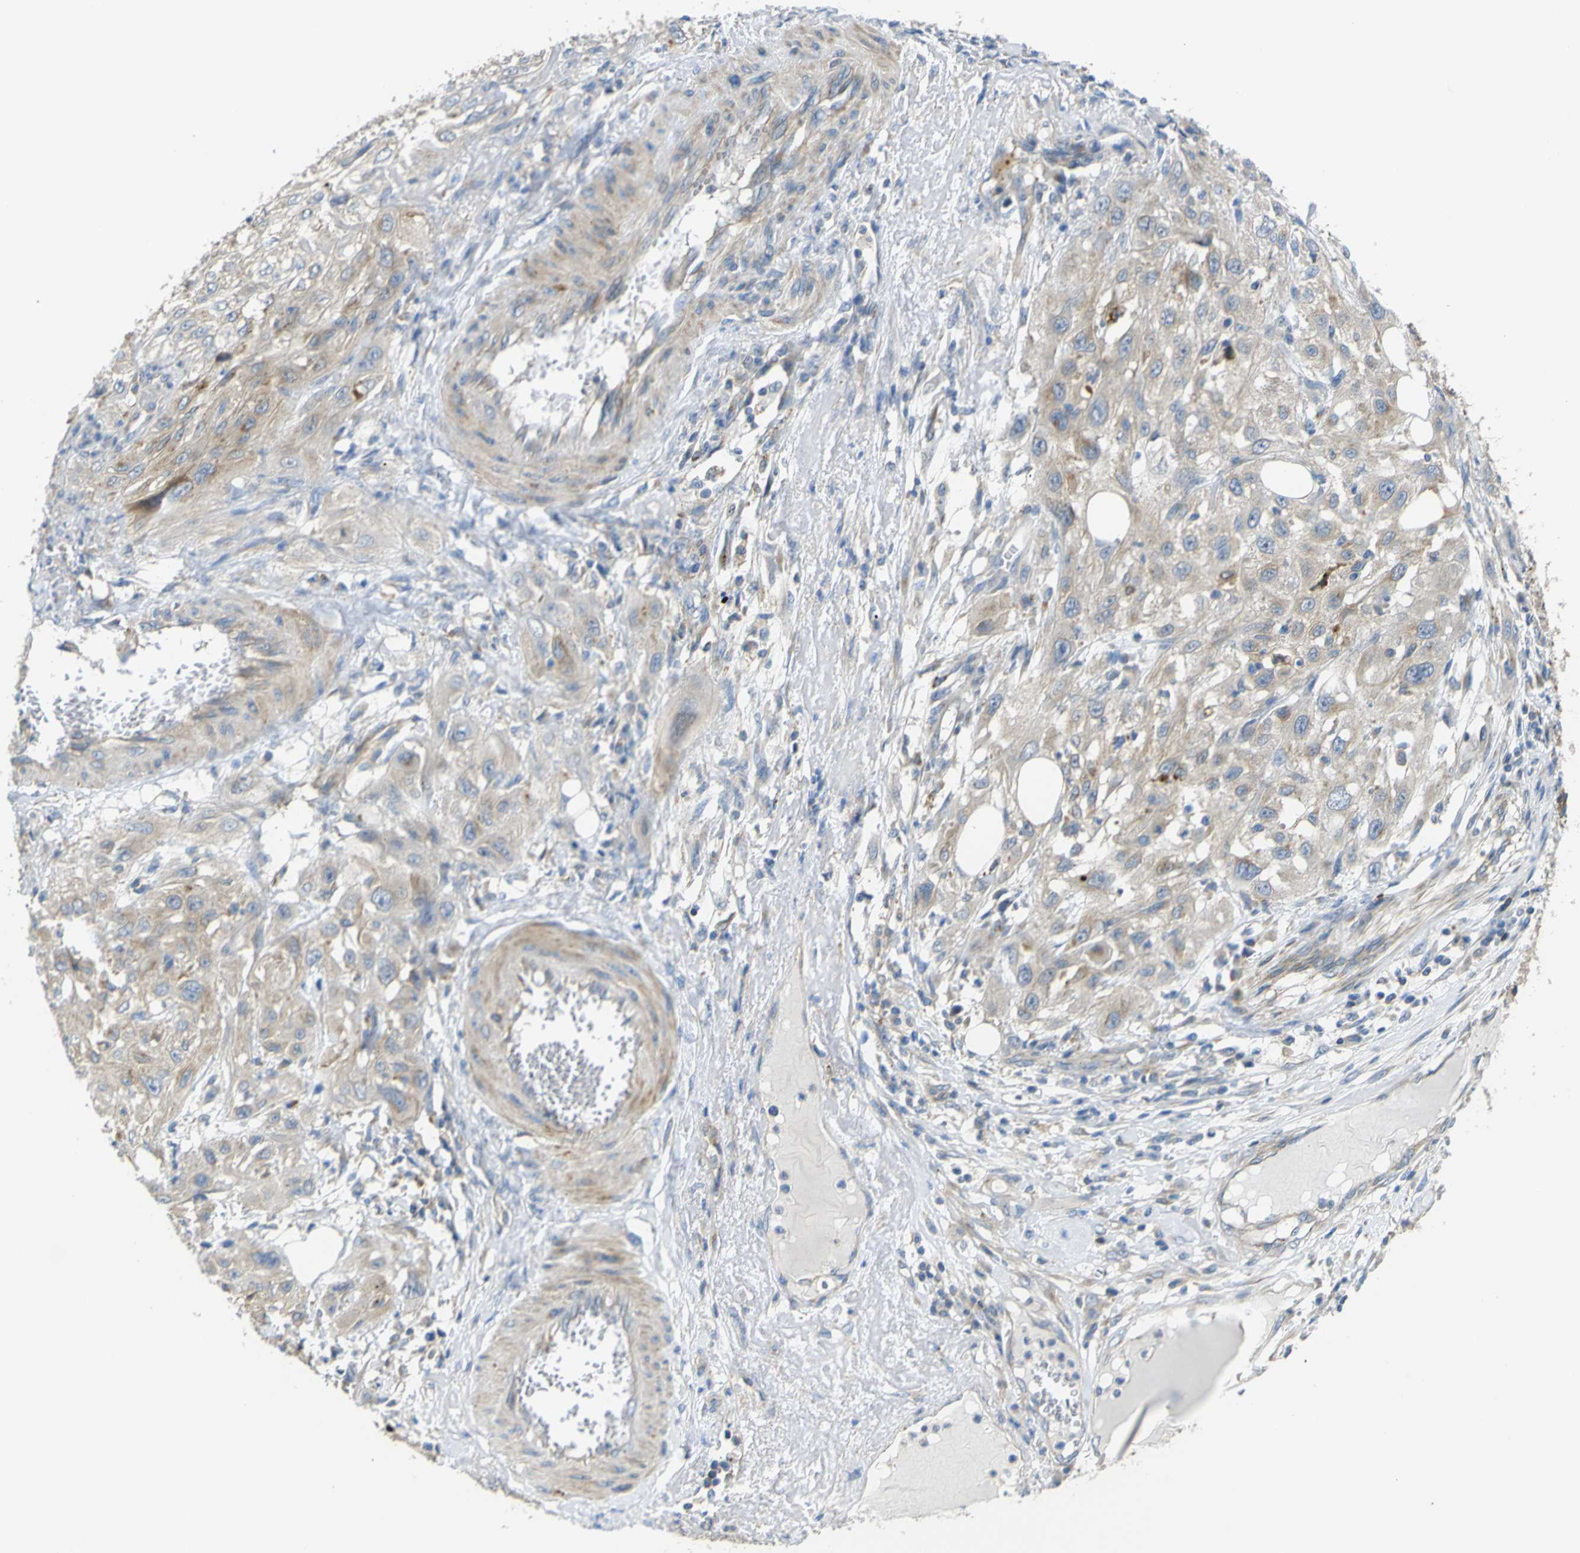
{"staining": {"intensity": "weak", "quantity": ">75%", "location": "cytoplasmic/membranous"}, "tissue": "skin cancer", "cell_type": "Tumor cells", "image_type": "cancer", "snomed": [{"axis": "morphology", "description": "Squamous cell carcinoma, NOS"}, {"axis": "topography", "description": "Skin"}], "caption": "IHC micrograph of human squamous cell carcinoma (skin) stained for a protein (brown), which demonstrates low levels of weak cytoplasmic/membranous staining in about >75% of tumor cells.", "gene": "SYPL1", "patient": {"sex": "male", "age": 75}}